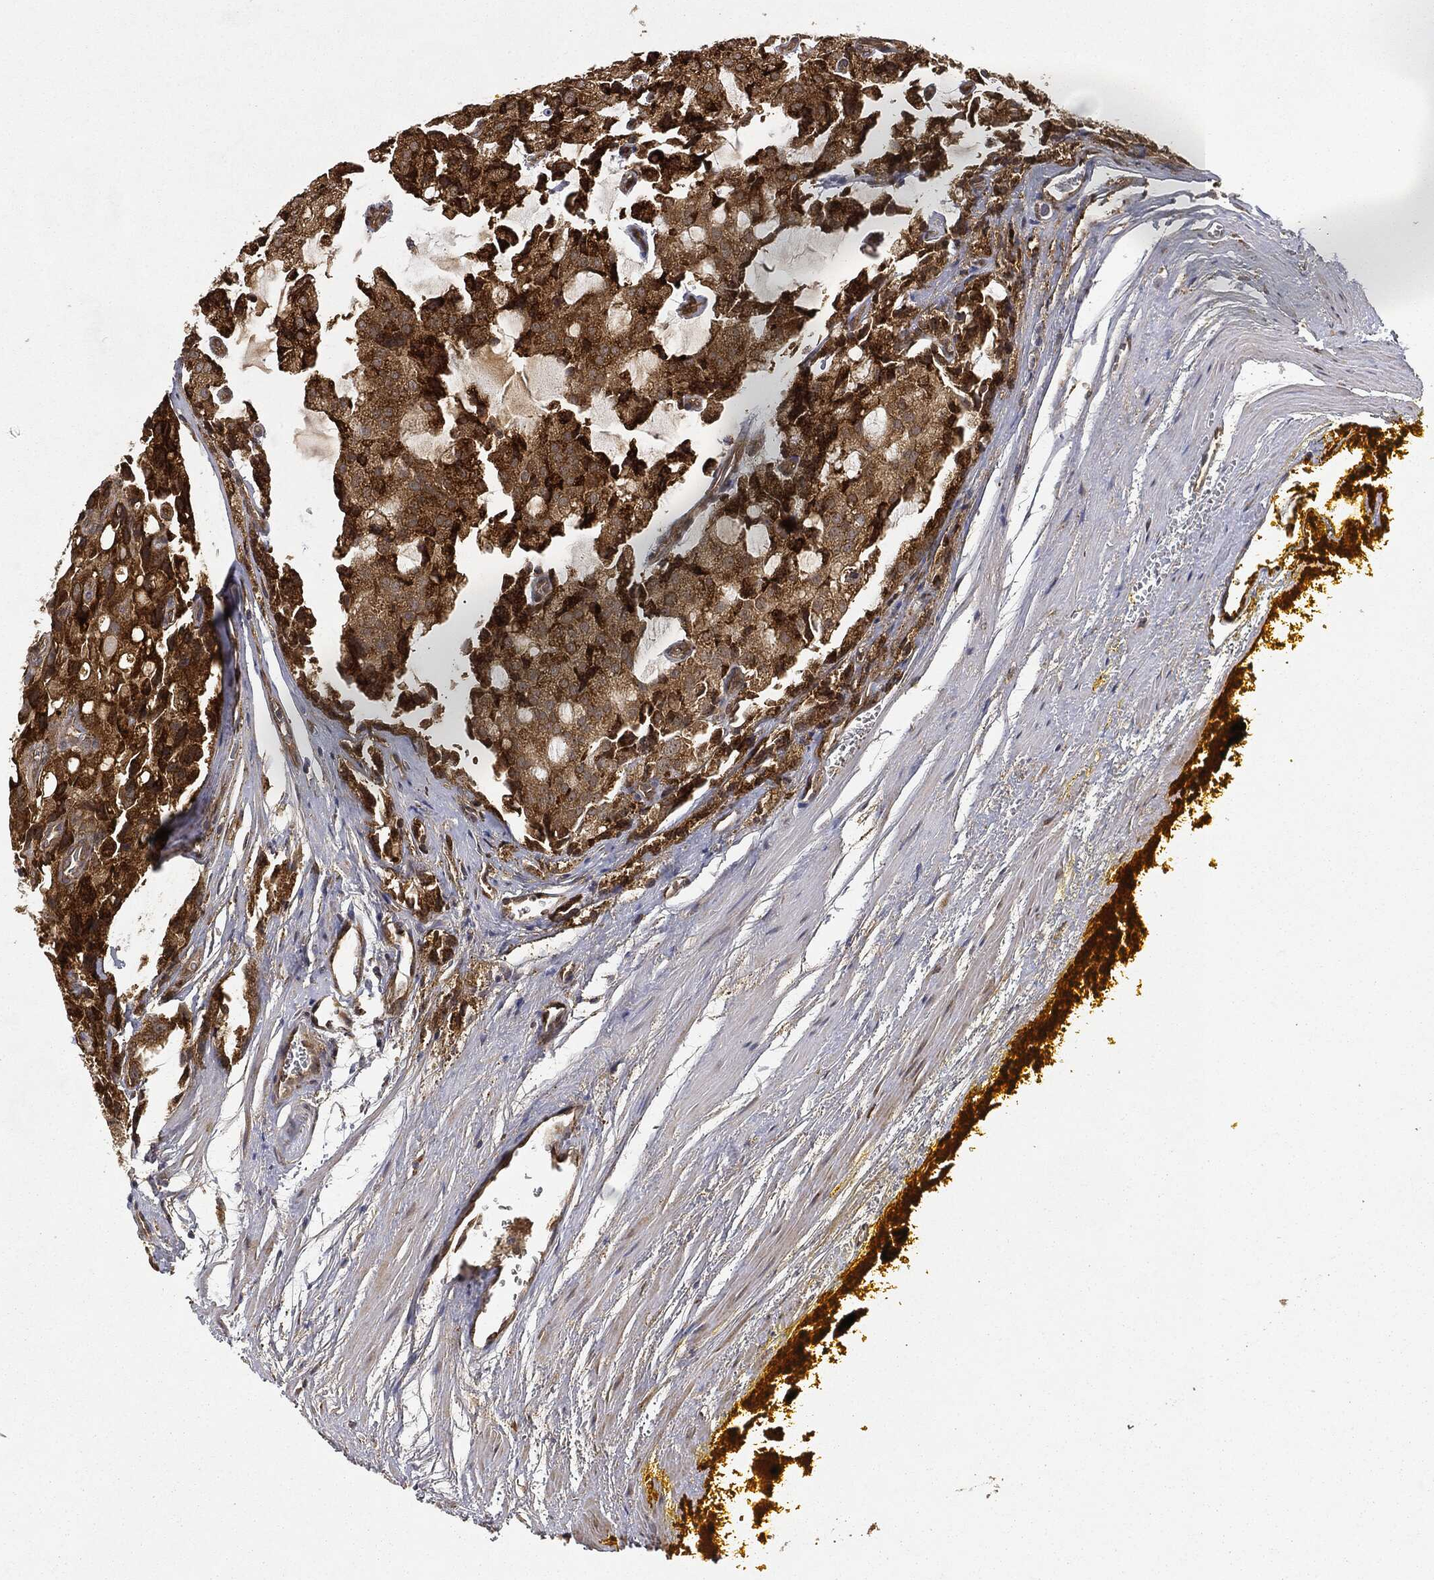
{"staining": {"intensity": "strong", "quantity": ">75%", "location": "cytoplasmic/membranous"}, "tissue": "prostate cancer", "cell_type": "Tumor cells", "image_type": "cancer", "snomed": [{"axis": "morphology", "description": "Adenocarcinoma, NOS"}, {"axis": "topography", "description": "Prostate and seminal vesicle, NOS"}, {"axis": "topography", "description": "Prostate"}], "caption": "Approximately >75% of tumor cells in prostate cancer (adenocarcinoma) display strong cytoplasmic/membranous protein expression as visualized by brown immunohistochemical staining.", "gene": "MIER2", "patient": {"sex": "male", "age": 67}}